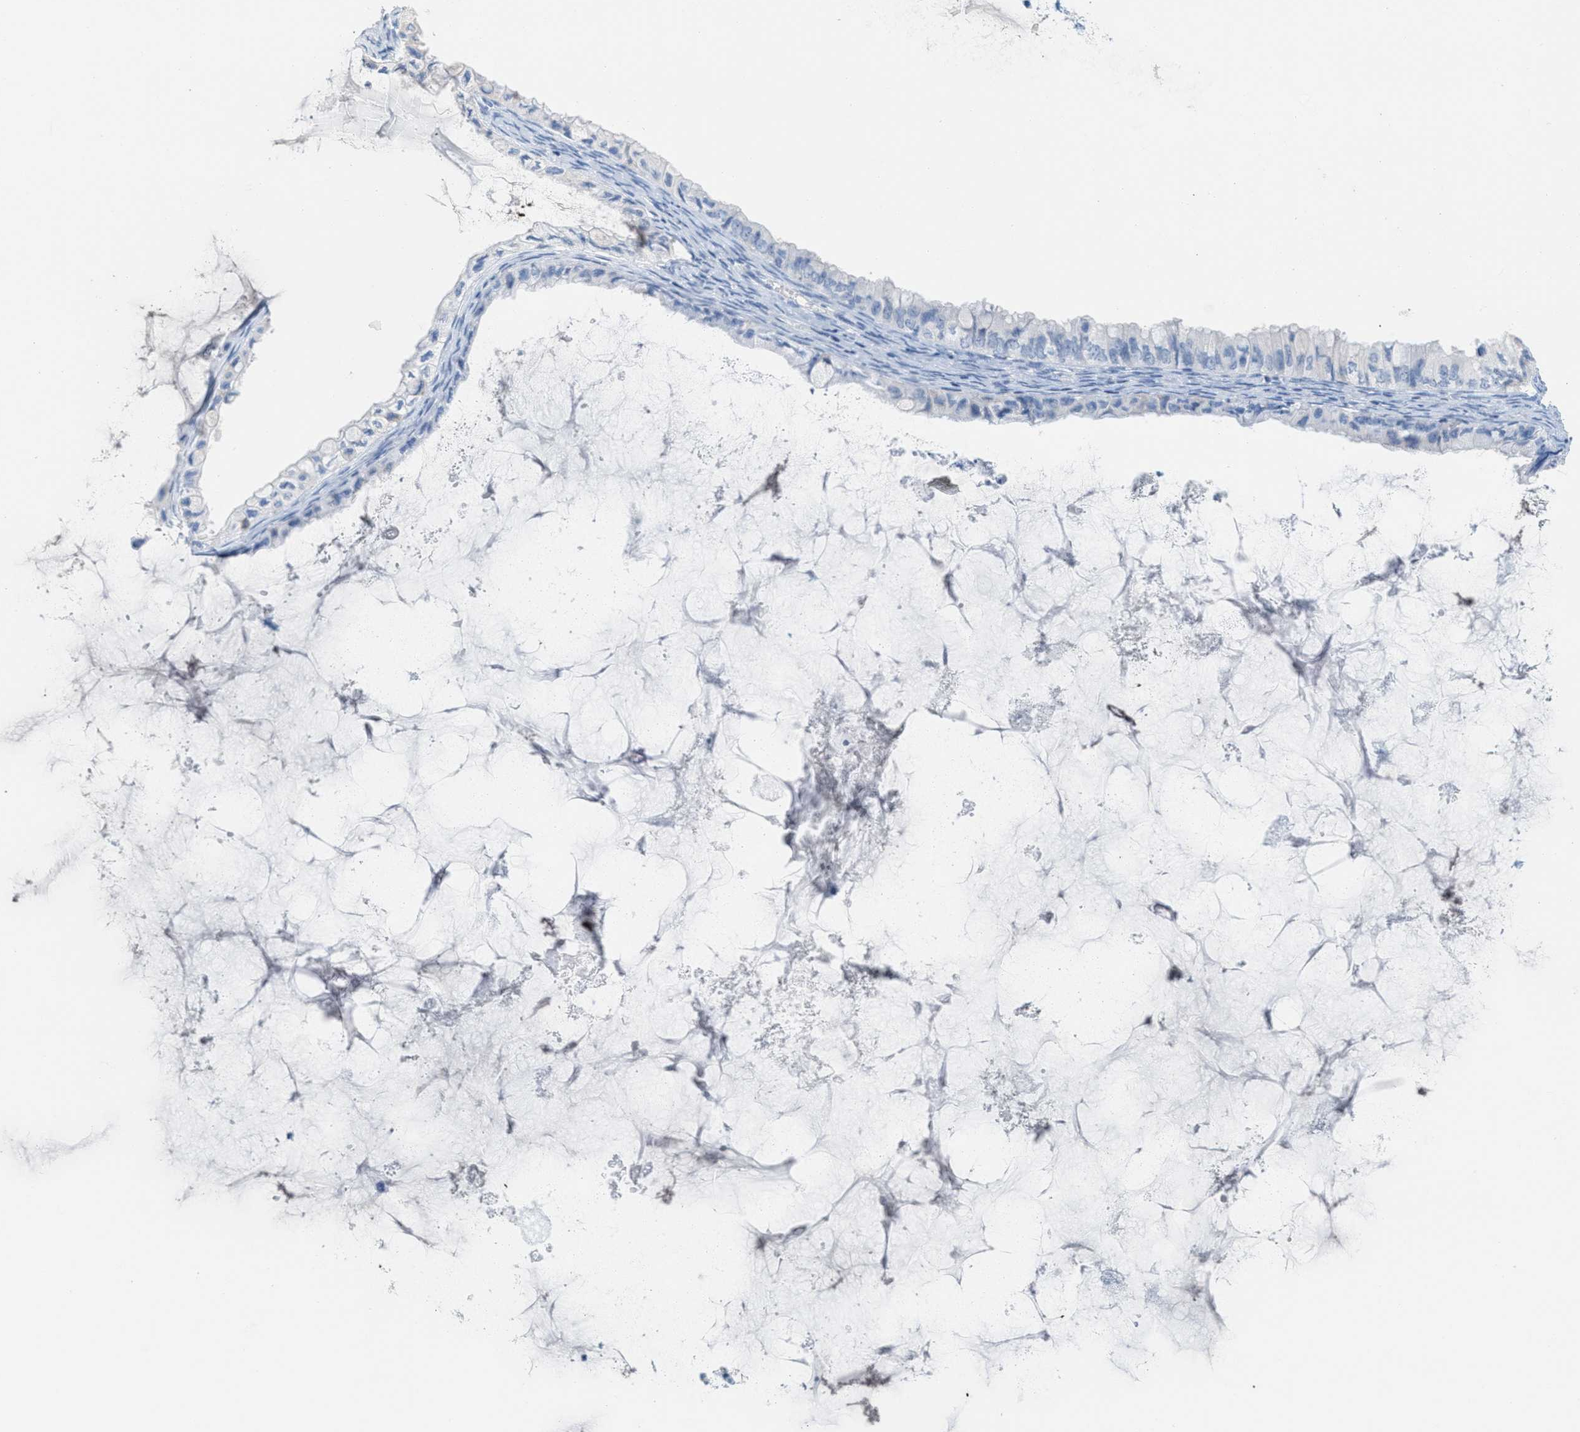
{"staining": {"intensity": "negative", "quantity": "none", "location": "none"}, "tissue": "ovarian cancer", "cell_type": "Tumor cells", "image_type": "cancer", "snomed": [{"axis": "morphology", "description": "Cystadenocarcinoma, mucinous, NOS"}, {"axis": "topography", "description": "Ovary"}], "caption": "Immunohistochemistry histopathology image of human ovarian cancer (mucinous cystadenocarcinoma) stained for a protein (brown), which shows no staining in tumor cells.", "gene": "GPM6A", "patient": {"sex": "female", "age": 80}}